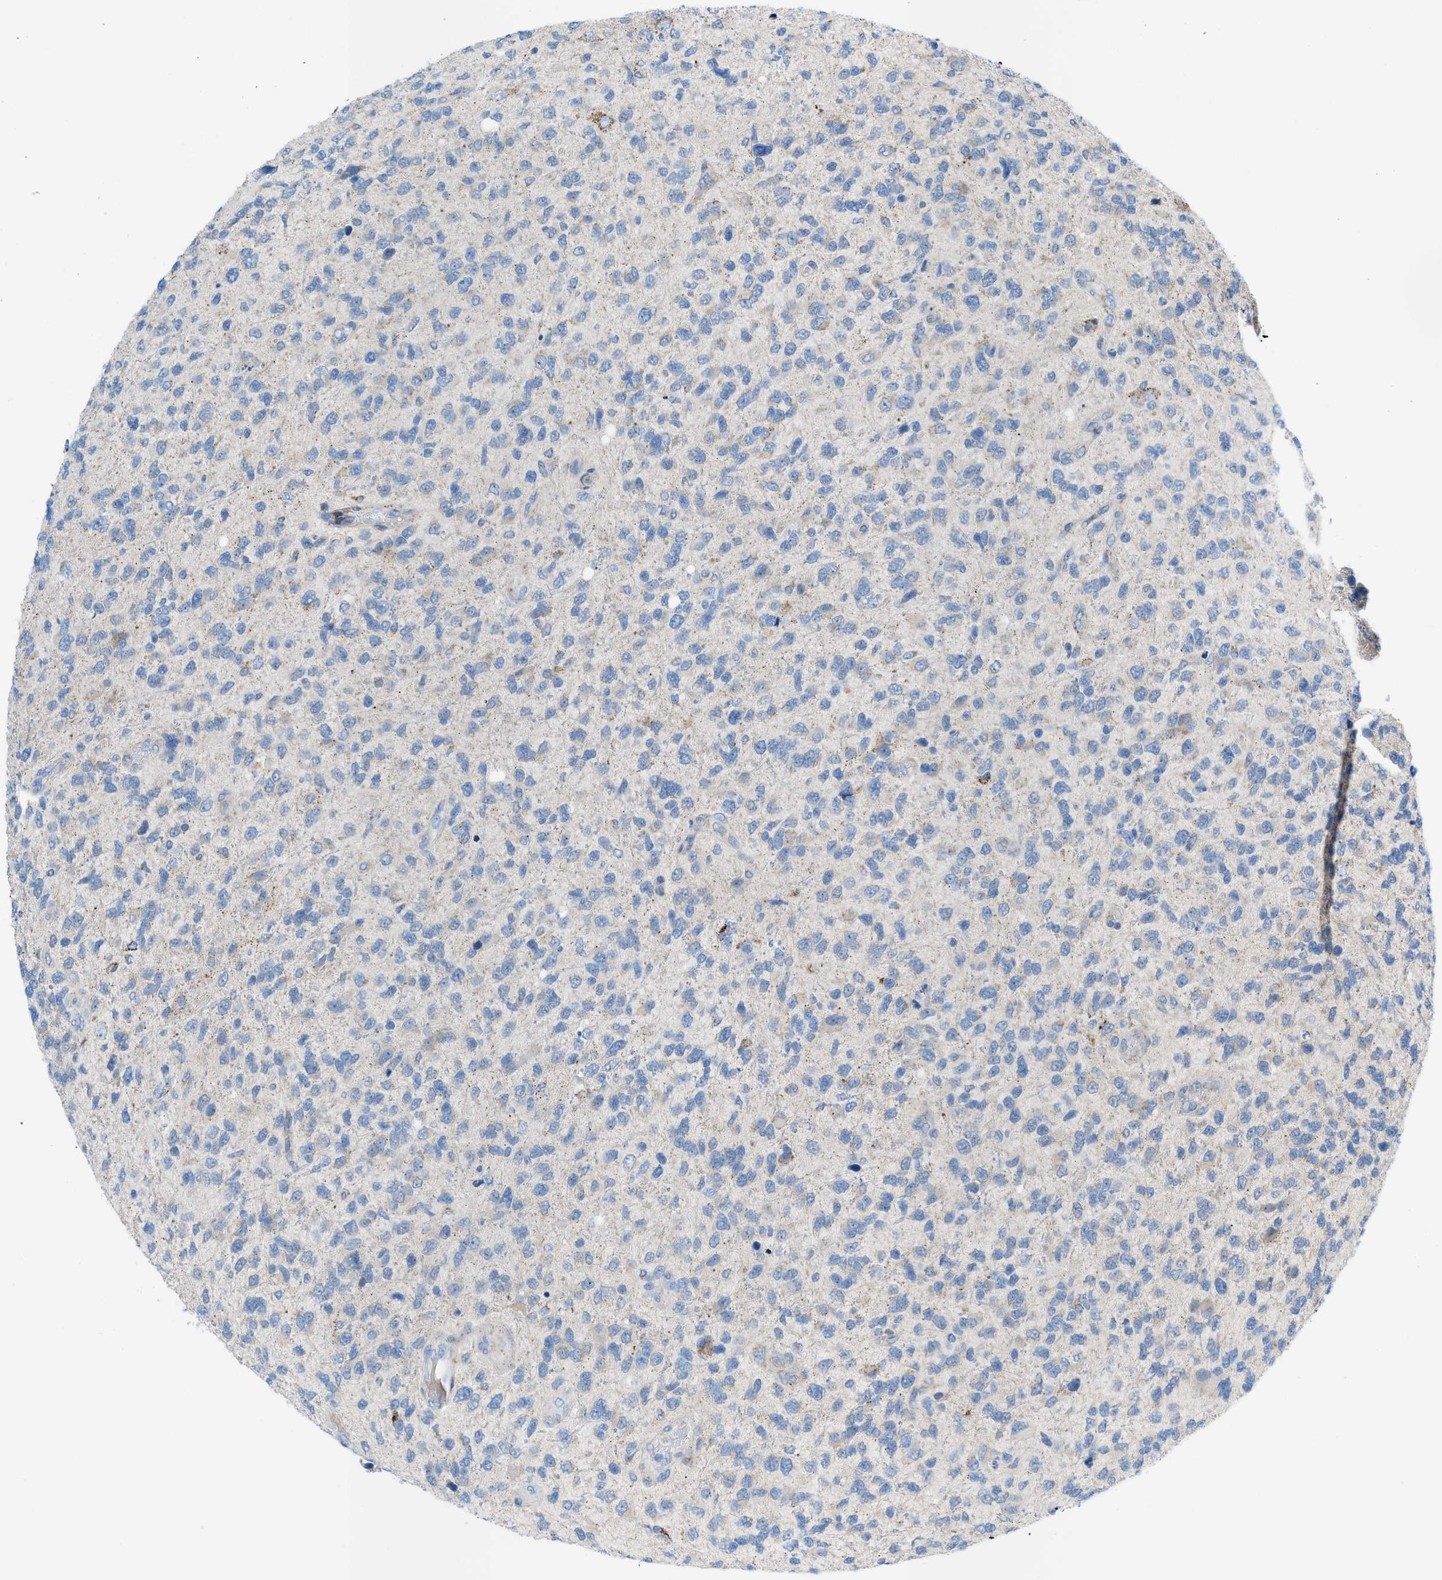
{"staining": {"intensity": "negative", "quantity": "none", "location": "none"}, "tissue": "glioma", "cell_type": "Tumor cells", "image_type": "cancer", "snomed": [{"axis": "morphology", "description": "Glioma, malignant, High grade"}, {"axis": "topography", "description": "Brain"}], "caption": "Human glioma stained for a protein using immunohistochemistry displays no positivity in tumor cells.", "gene": "RBBP9", "patient": {"sex": "female", "age": 58}}